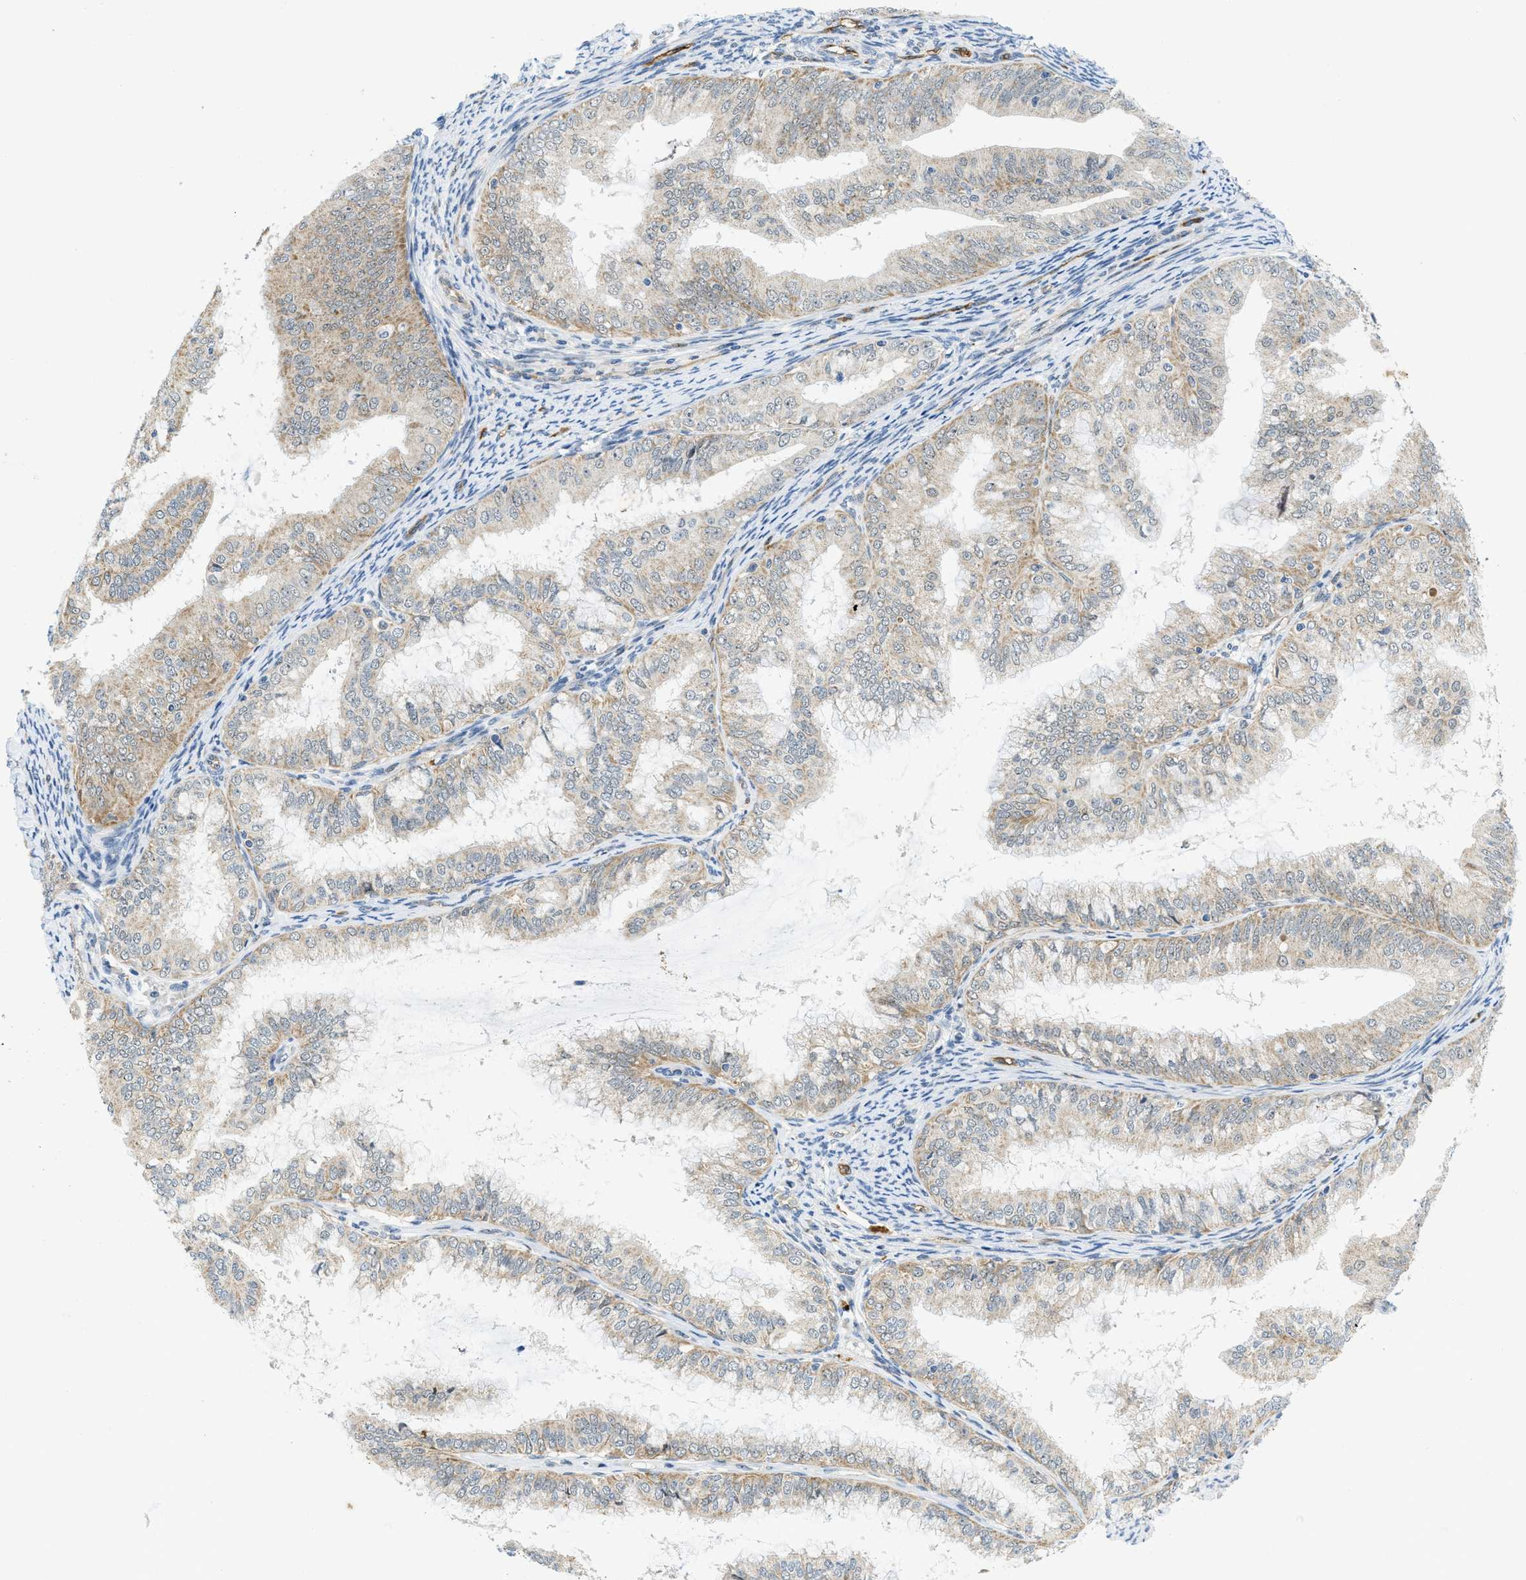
{"staining": {"intensity": "weak", "quantity": ">75%", "location": "cytoplasmic/membranous"}, "tissue": "endometrial cancer", "cell_type": "Tumor cells", "image_type": "cancer", "snomed": [{"axis": "morphology", "description": "Adenocarcinoma, NOS"}, {"axis": "topography", "description": "Endometrium"}], "caption": "Brown immunohistochemical staining in human adenocarcinoma (endometrial) exhibits weak cytoplasmic/membranous expression in about >75% of tumor cells. (DAB (3,3'-diaminobenzidine) IHC, brown staining for protein, blue staining for nuclei).", "gene": "SLCO2A1", "patient": {"sex": "female", "age": 63}}